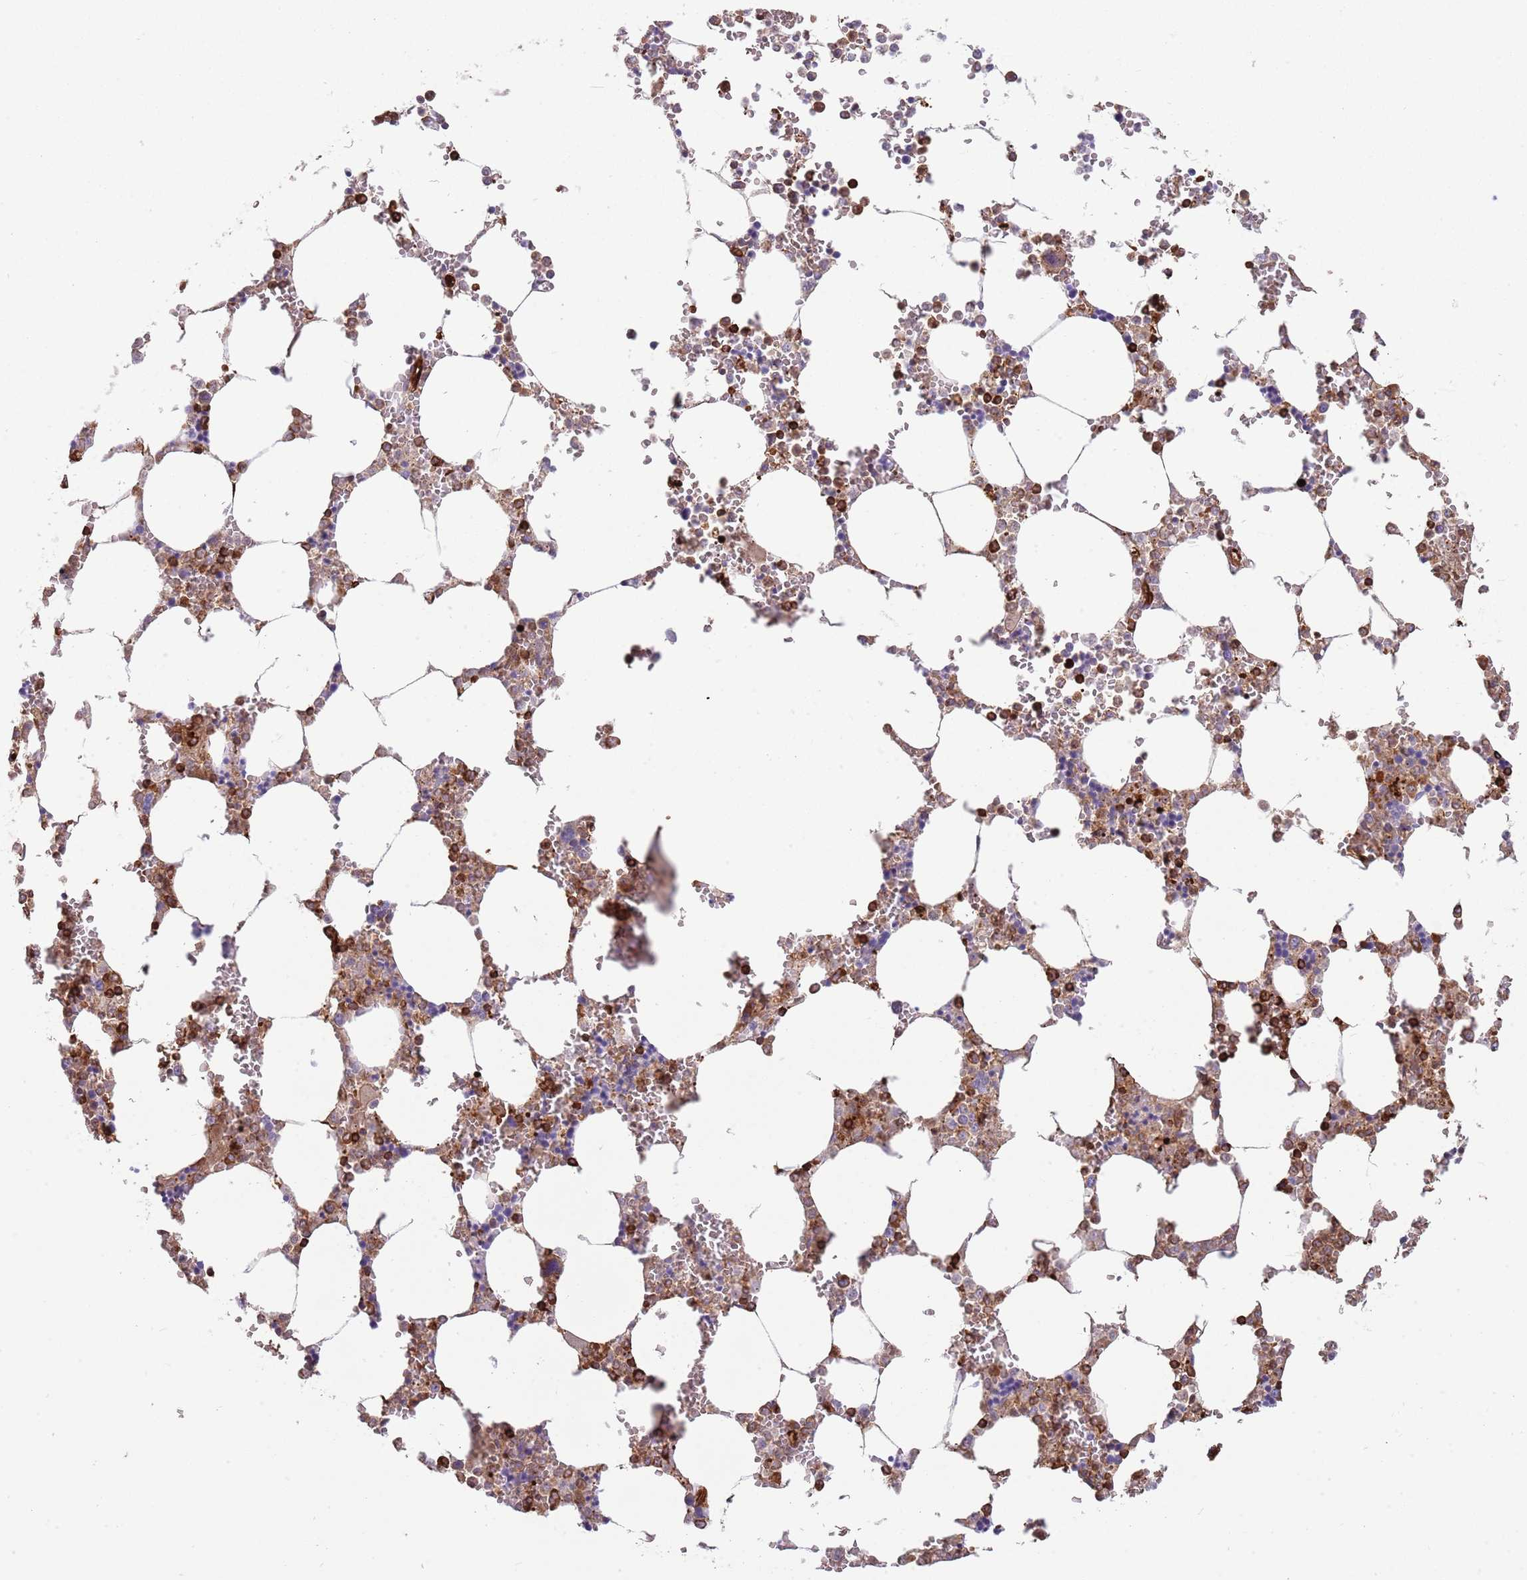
{"staining": {"intensity": "strong", "quantity": "<25%", "location": "cytoplasmic/membranous"}, "tissue": "bone marrow", "cell_type": "Hematopoietic cells", "image_type": "normal", "snomed": [{"axis": "morphology", "description": "Normal tissue, NOS"}, {"axis": "topography", "description": "Bone marrow"}], "caption": "Immunohistochemistry of benign bone marrow exhibits medium levels of strong cytoplasmic/membranous expression in approximately <25% of hematopoietic cells.", "gene": "KBTBD6", "patient": {"sex": "male", "age": 64}}